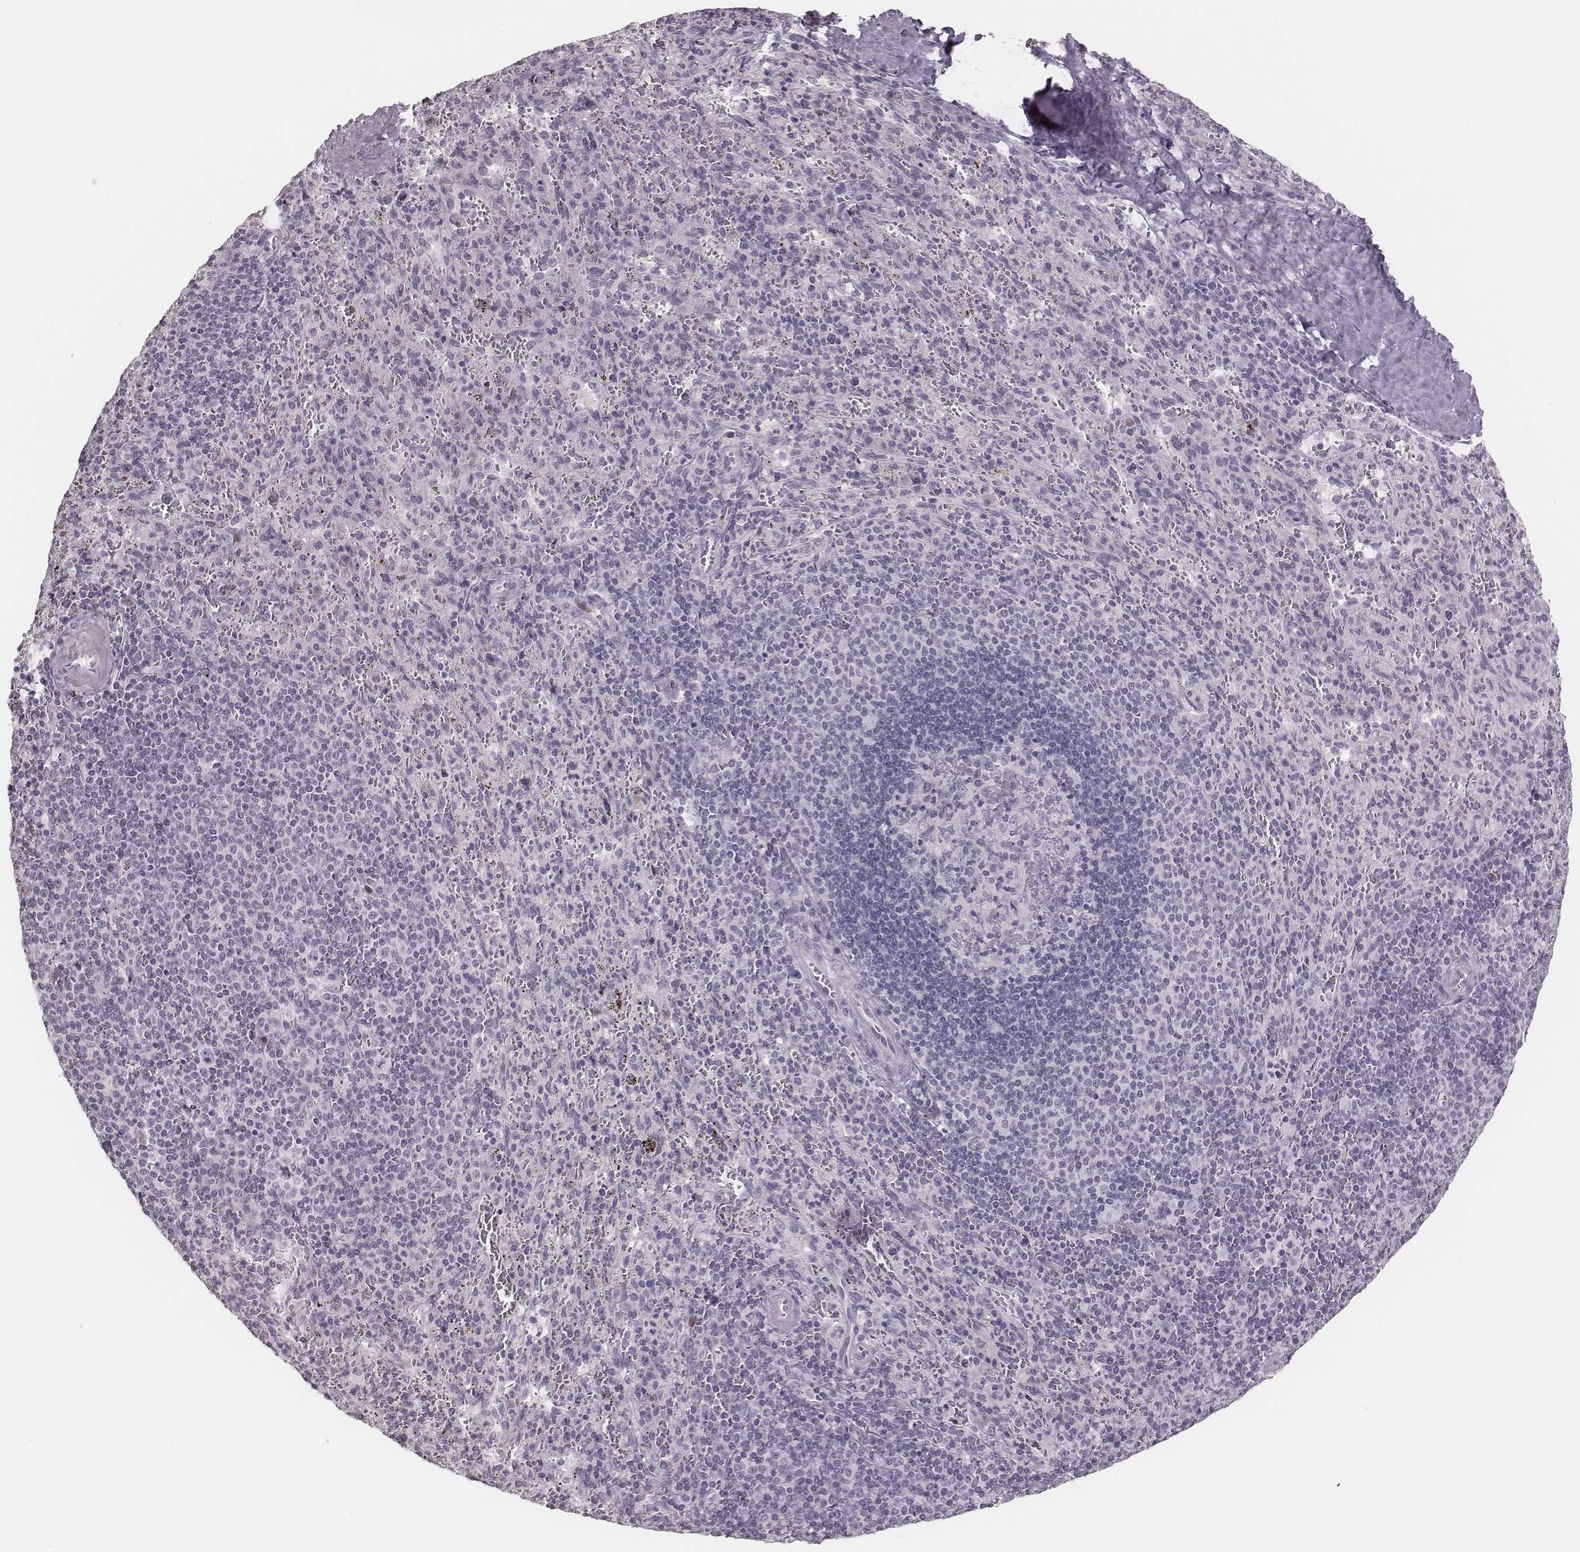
{"staining": {"intensity": "negative", "quantity": "none", "location": "none"}, "tissue": "spleen", "cell_type": "Cells in red pulp", "image_type": "normal", "snomed": [{"axis": "morphology", "description": "Normal tissue, NOS"}, {"axis": "topography", "description": "Spleen"}], "caption": "An immunohistochemistry (IHC) image of unremarkable spleen is shown. There is no staining in cells in red pulp of spleen.", "gene": "ADGRF4", "patient": {"sex": "male", "age": 57}}